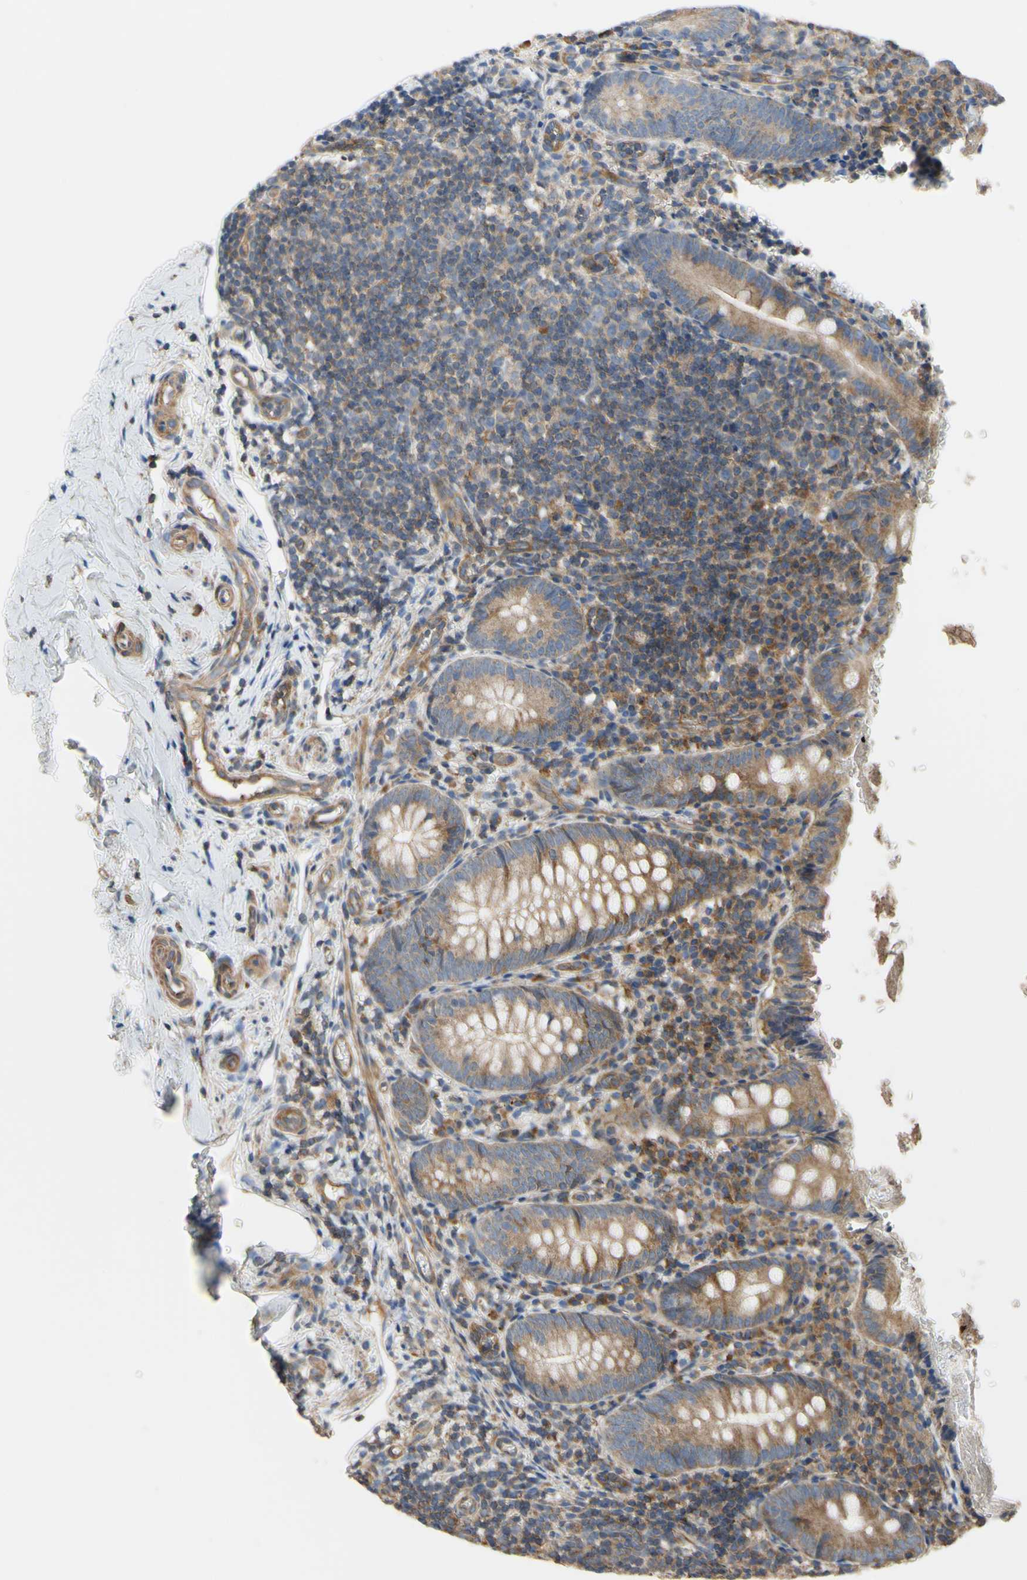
{"staining": {"intensity": "moderate", "quantity": ">75%", "location": "cytoplasmic/membranous"}, "tissue": "appendix", "cell_type": "Glandular cells", "image_type": "normal", "snomed": [{"axis": "morphology", "description": "Normal tissue, NOS"}, {"axis": "topography", "description": "Appendix"}], "caption": "Benign appendix shows moderate cytoplasmic/membranous staining in approximately >75% of glandular cells, visualized by immunohistochemistry. (DAB IHC with brightfield microscopy, high magnification).", "gene": "BECN1", "patient": {"sex": "female", "age": 10}}